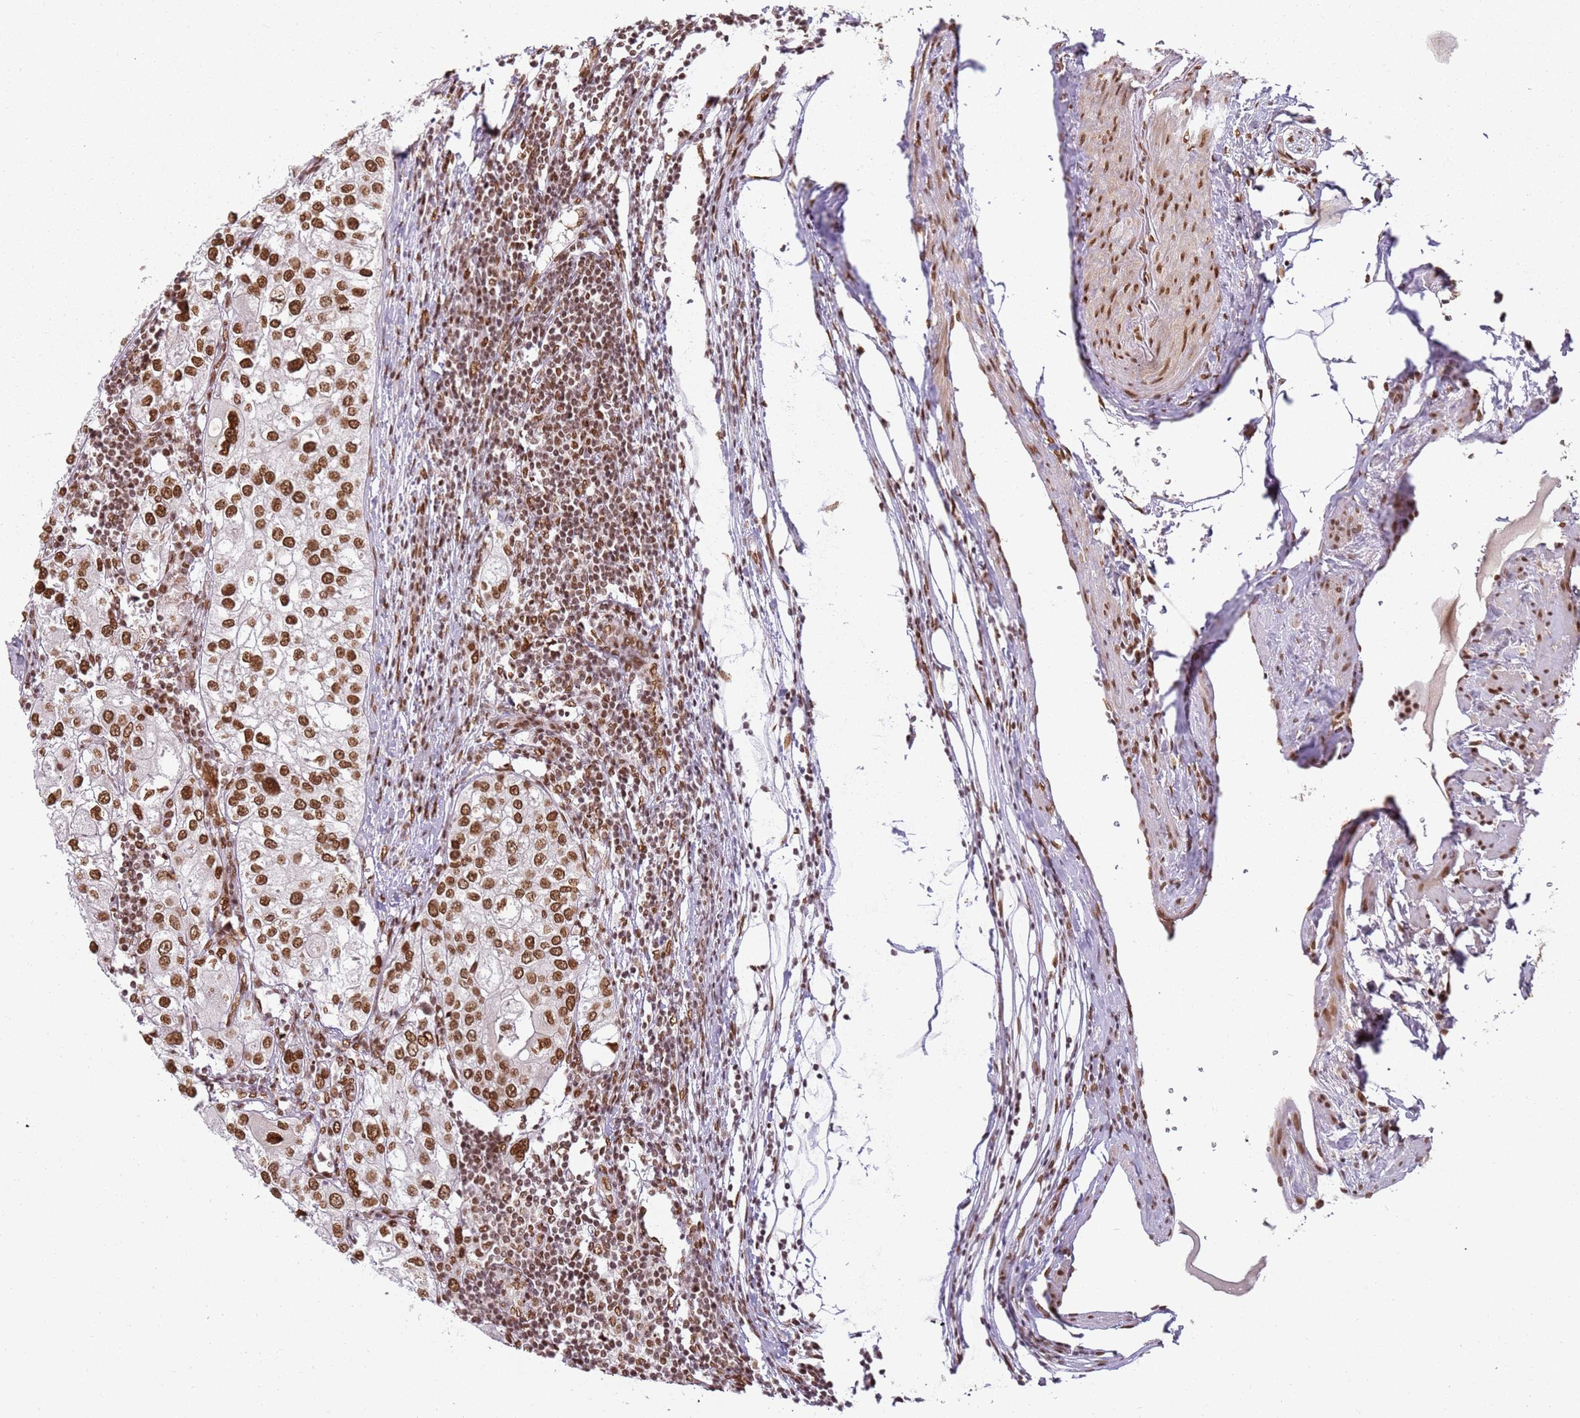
{"staining": {"intensity": "moderate", "quantity": ">75%", "location": "nuclear"}, "tissue": "urothelial cancer", "cell_type": "Tumor cells", "image_type": "cancer", "snomed": [{"axis": "morphology", "description": "Urothelial carcinoma, High grade"}, {"axis": "topography", "description": "Urinary bladder"}], "caption": "This is an image of IHC staining of urothelial carcinoma (high-grade), which shows moderate positivity in the nuclear of tumor cells.", "gene": "TENT4A", "patient": {"sex": "male", "age": 64}}